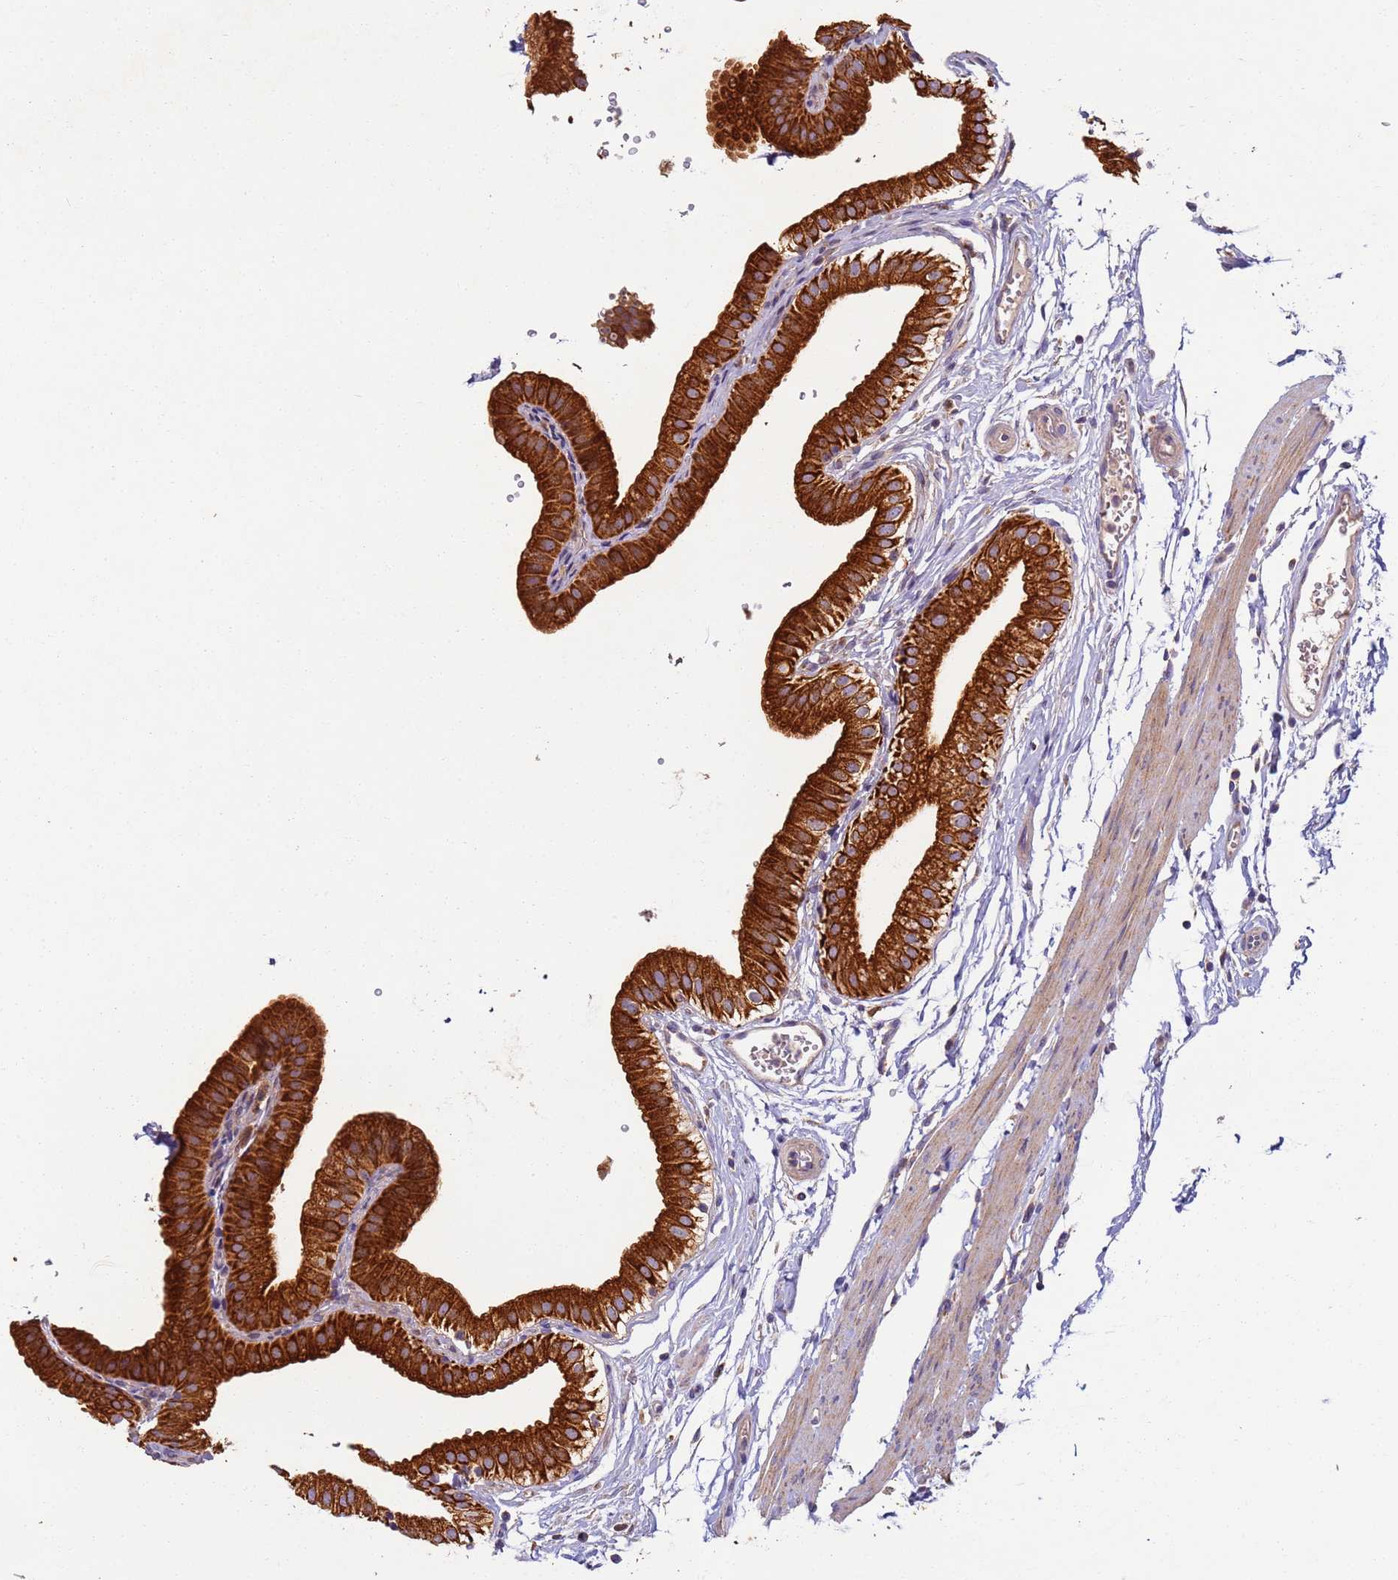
{"staining": {"intensity": "strong", "quantity": ">75%", "location": "cytoplasmic/membranous"}, "tissue": "gallbladder", "cell_type": "Glandular cells", "image_type": "normal", "snomed": [{"axis": "morphology", "description": "Normal tissue, NOS"}, {"axis": "topography", "description": "Gallbladder"}], "caption": "Immunohistochemistry histopathology image of unremarkable gallbladder: gallbladder stained using immunohistochemistry (IHC) displays high levels of strong protein expression localized specifically in the cytoplasmic/membranous of glandular cells, appearing as a cytoplasmic/membranous brown color.", "gene": "TIGAR", "patient": {"sex": "female", "age": 61}}